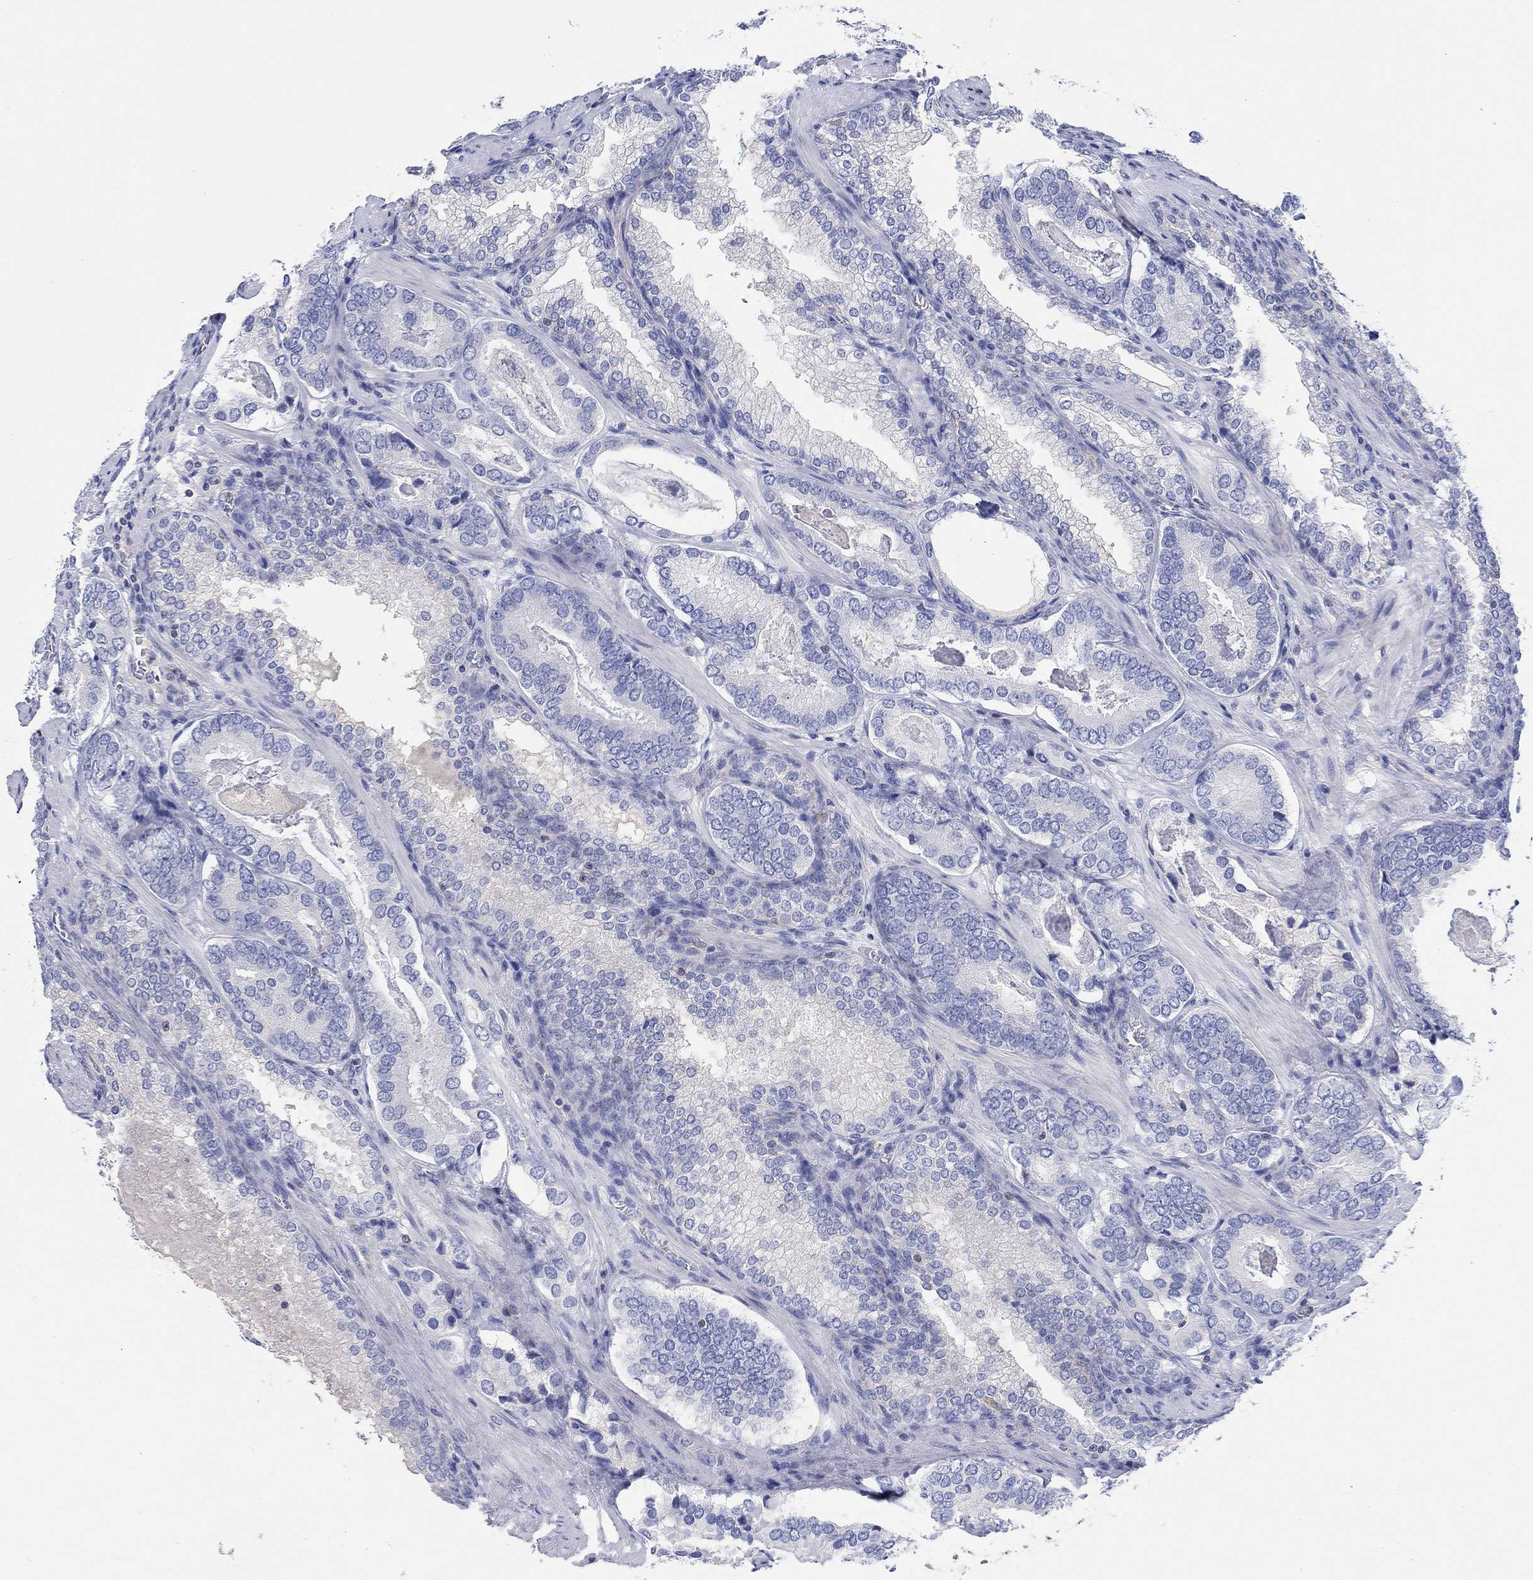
{"staining": {"intensity": "negative", "quantity": "none", "location": "none"}, "tissue": "prostate cancer", "cell_type": "Tumor cells", "image_type": "cancer", "snomed": [{"axis": "morphology", "description": "Adenocarcinoma, Low grade"}, {"axis": "topography", "description": "Prostate"}], "caption": "The histopathology image exhibits no significant staining in tumor cells of adenocarcinoma (low-grade) (prostate). Nuclei are stained in blue.", "gene": "GCM1", "patient": {"sex": "male", "age": 60}}